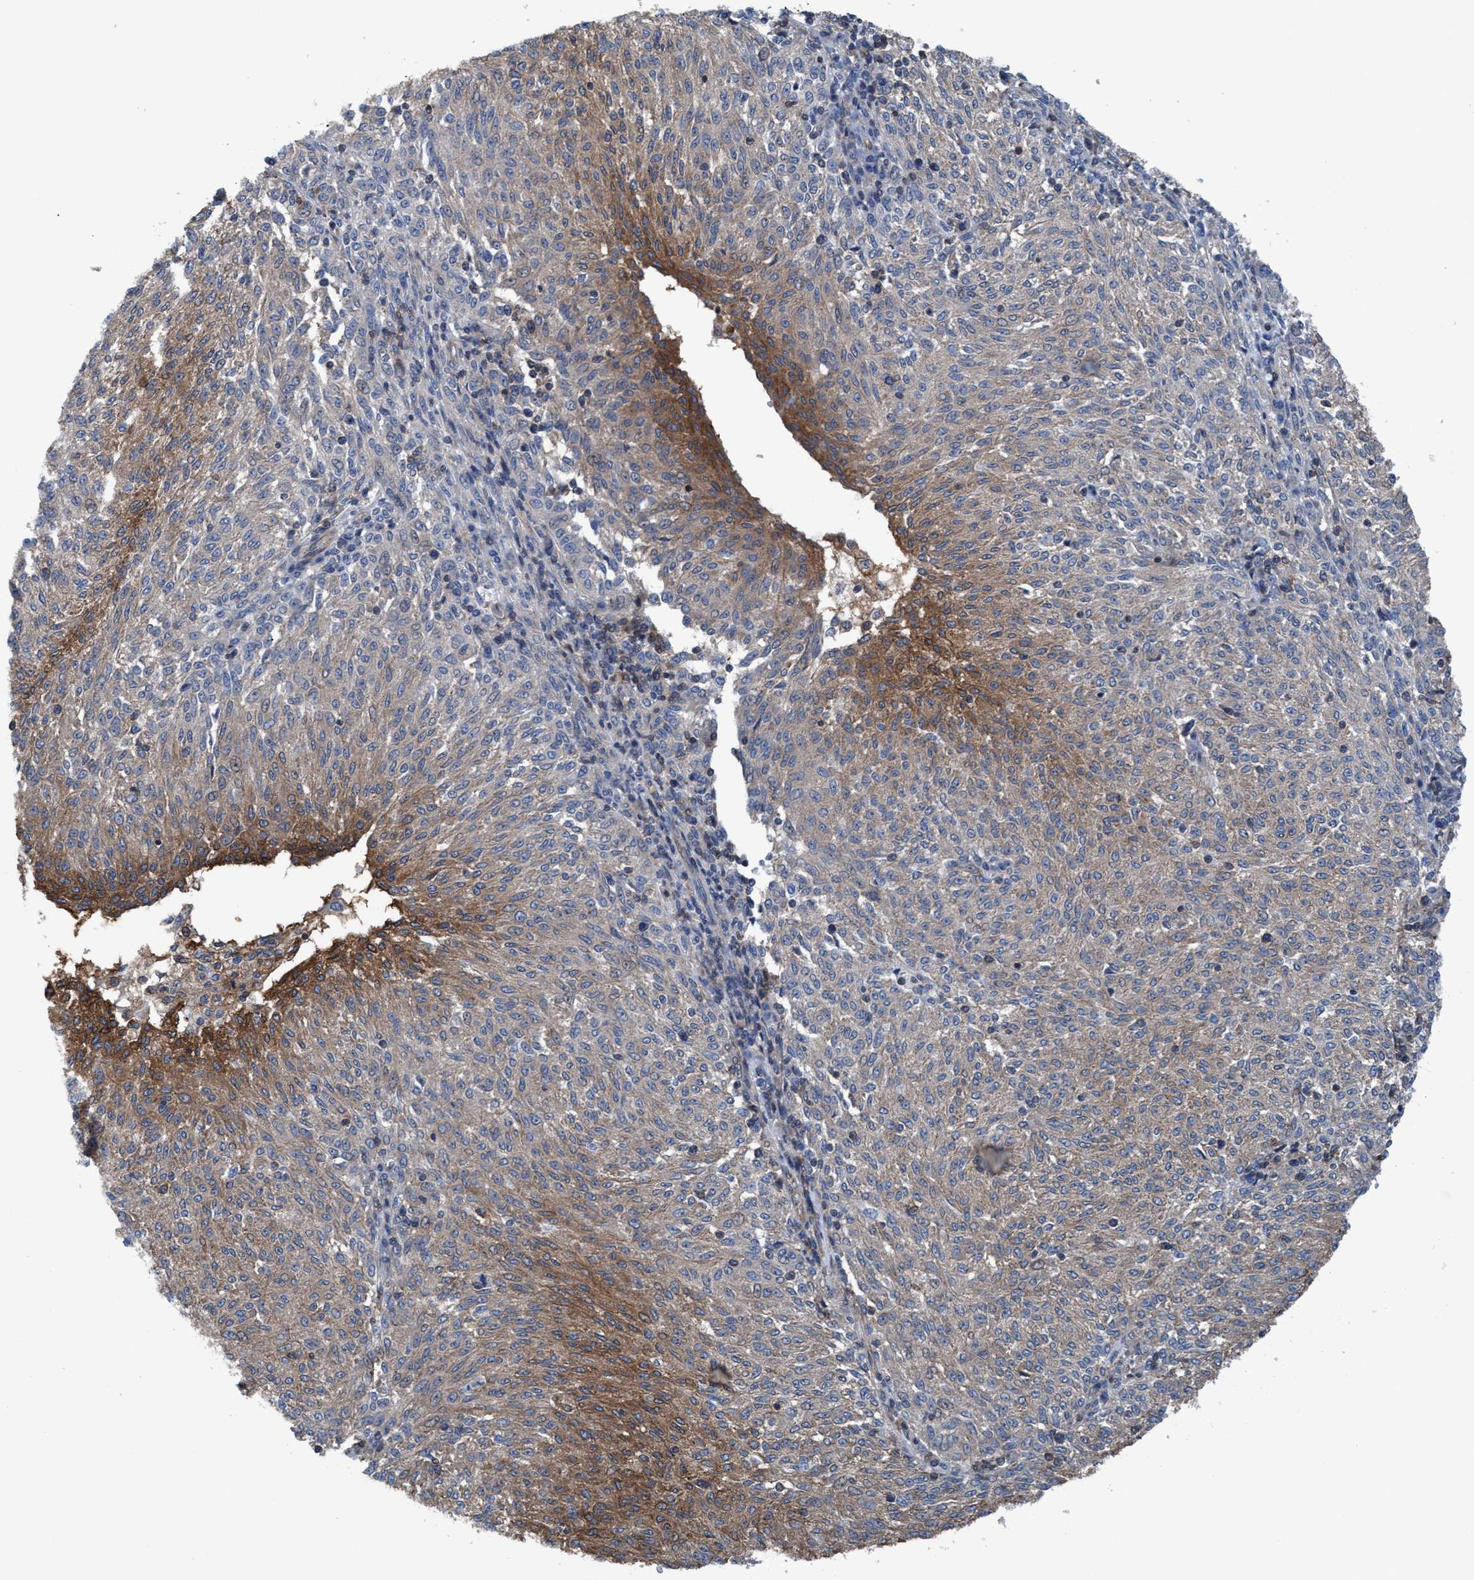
{"staining": {"intensity": "moderate", "quantity": "<25%", "location": "cytoplasmic/membranous"}, "tissue": "melanoma", "cell_type": "Tumor cells", "image_type": "cancer", "snomed": [{"axis": "morphology", "description": "Malignant melanoma, NOS"}, {"axis": "topography", "description": "Skin"}], "caption": "Immunohistochemistry micrograph of neoplastic tissue: melanoma stained using immunohistochemistry (IHC) demonstrates low levels of moderate protein expression localized specifically in the cytoplasmic/membranous of tumor cells, appearing as a cytoplasmic/membranous brown color.", "gene": "NMT1", "patient": {"sex": "female", "age": 72}}